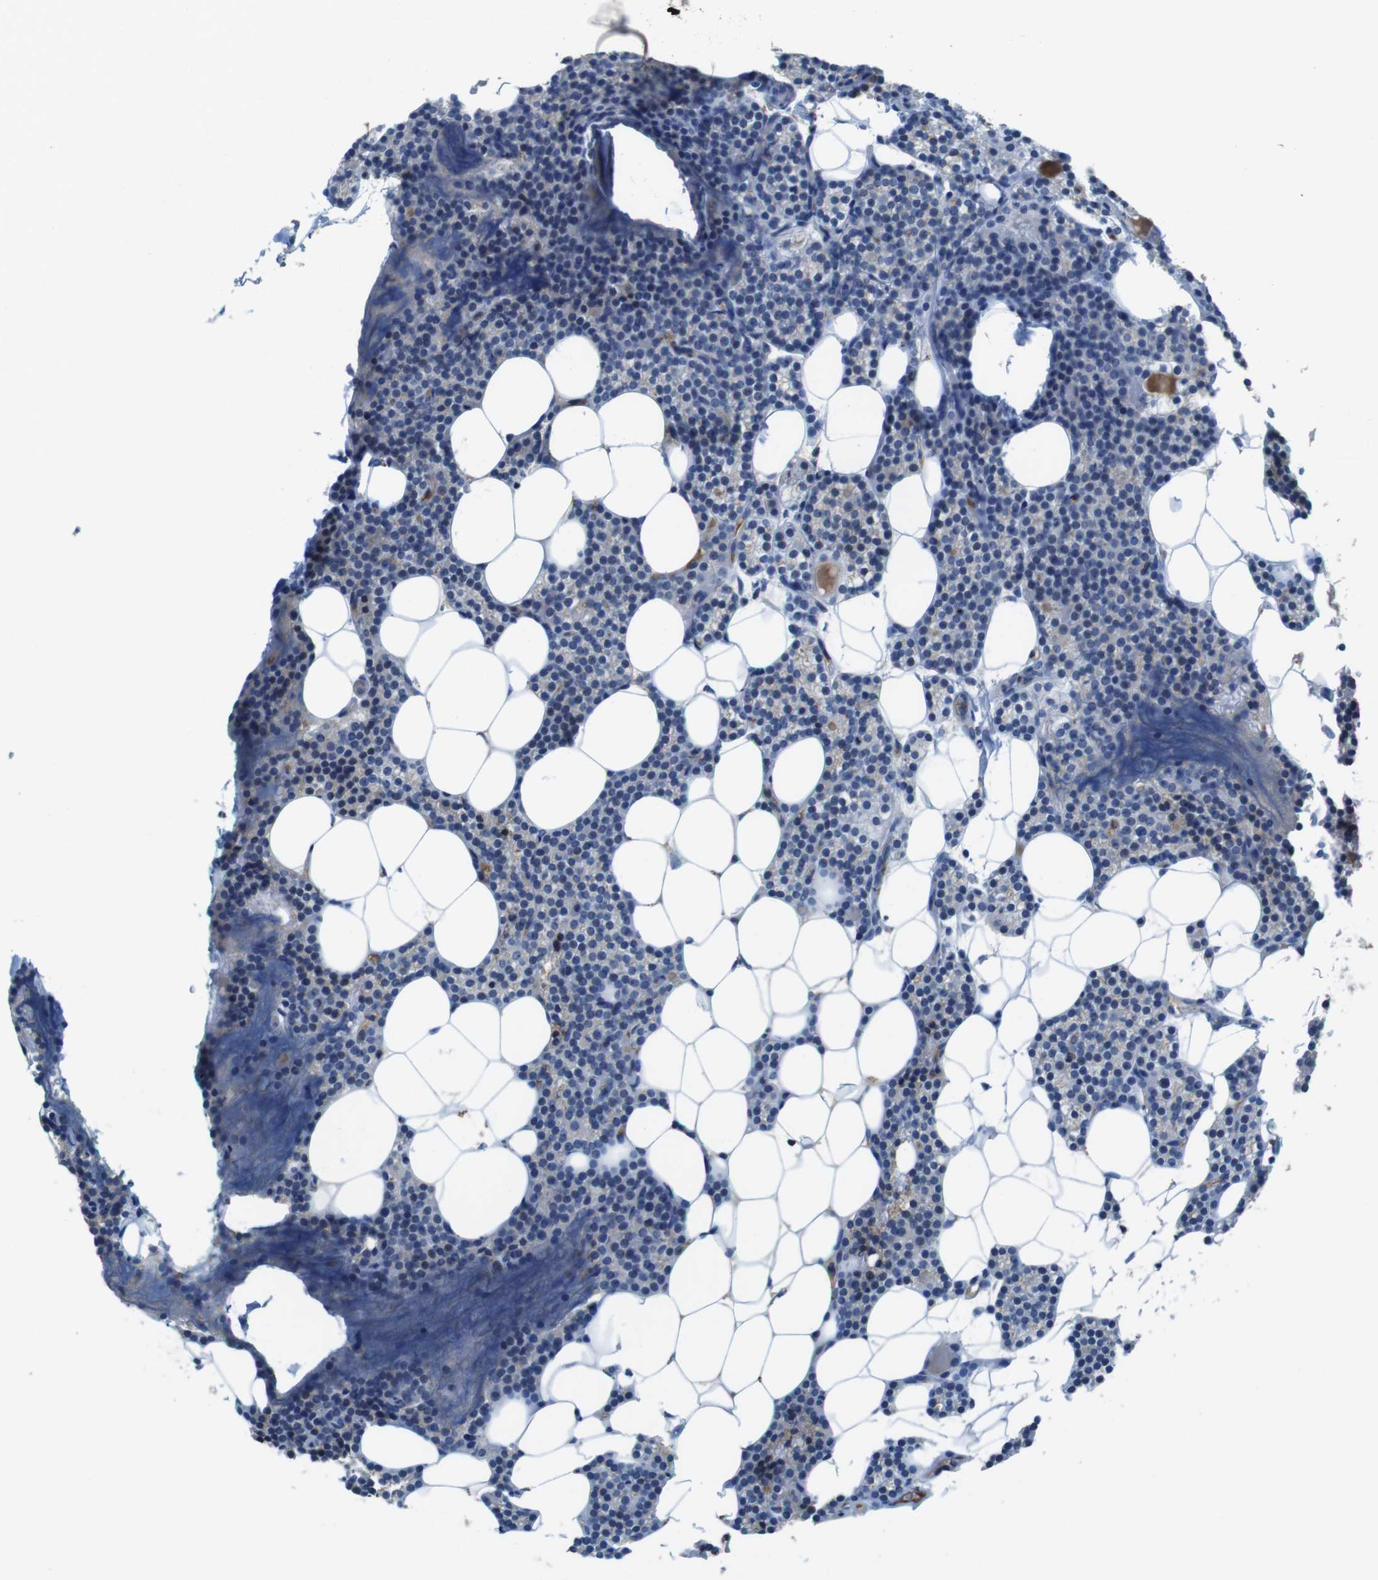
{"staining": {"intensity": "negative", "quantity": "none", "location": "none"}, "tissue": "parathyroid gland", "cell_type": "Glandular cells", "image_type": "normal", "snomed": [{"axis": "morphology", "description": "Normal tissue, NOS"}, {"axis": "morphology", "description": "Adenoma, NOS"}, {"axis": "topography", "description": "Parathyroid gland"}], "caption": "Glandular cells are negative for protein expression in benign human parathyroid gland. (DAB IHC visualized using brightfield microscopy, high magnification).", "gene": "TMPRSS15", "patient": {"sex": "female", "age": 51}}